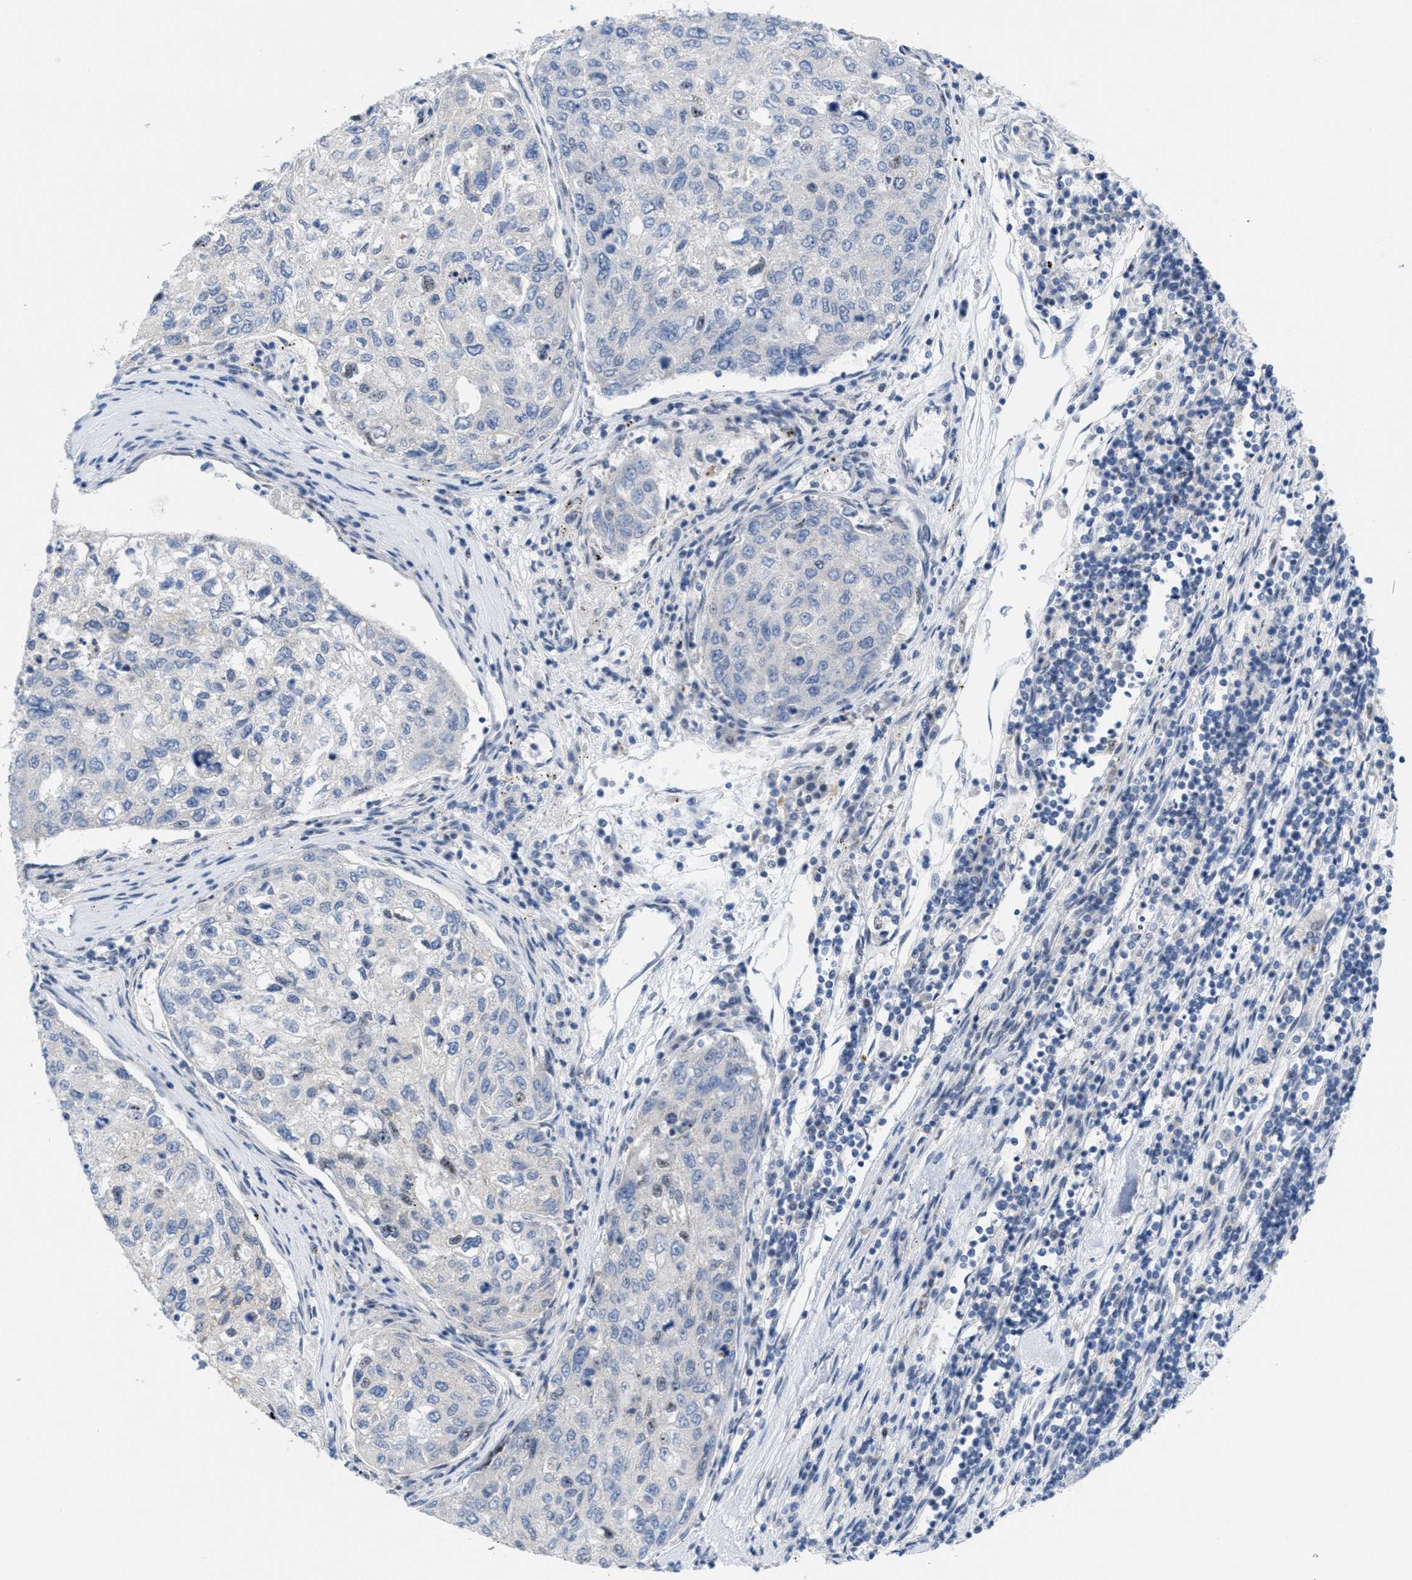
{"staining": {"intensity": "weak", "quantity": "<25%", "location": "nuclear"}, "tissue": "urothelial cancer", "cell_type": "Tumor cells", "image_type": "cancer", "snomed": [{"axis": "morphology", "description": "Urothelial carcinoma, High grade"}, {"axis": "topography", "description": "Lymph node"}, {"axis": "topography", "description": "Urinary bladder"}], "caption": "Photomicrograph shows no significant protein staining in tumor cells of urothelial cancer.", "gene": "WIPI2", "patient": {"sex": "male", "age": 51}}